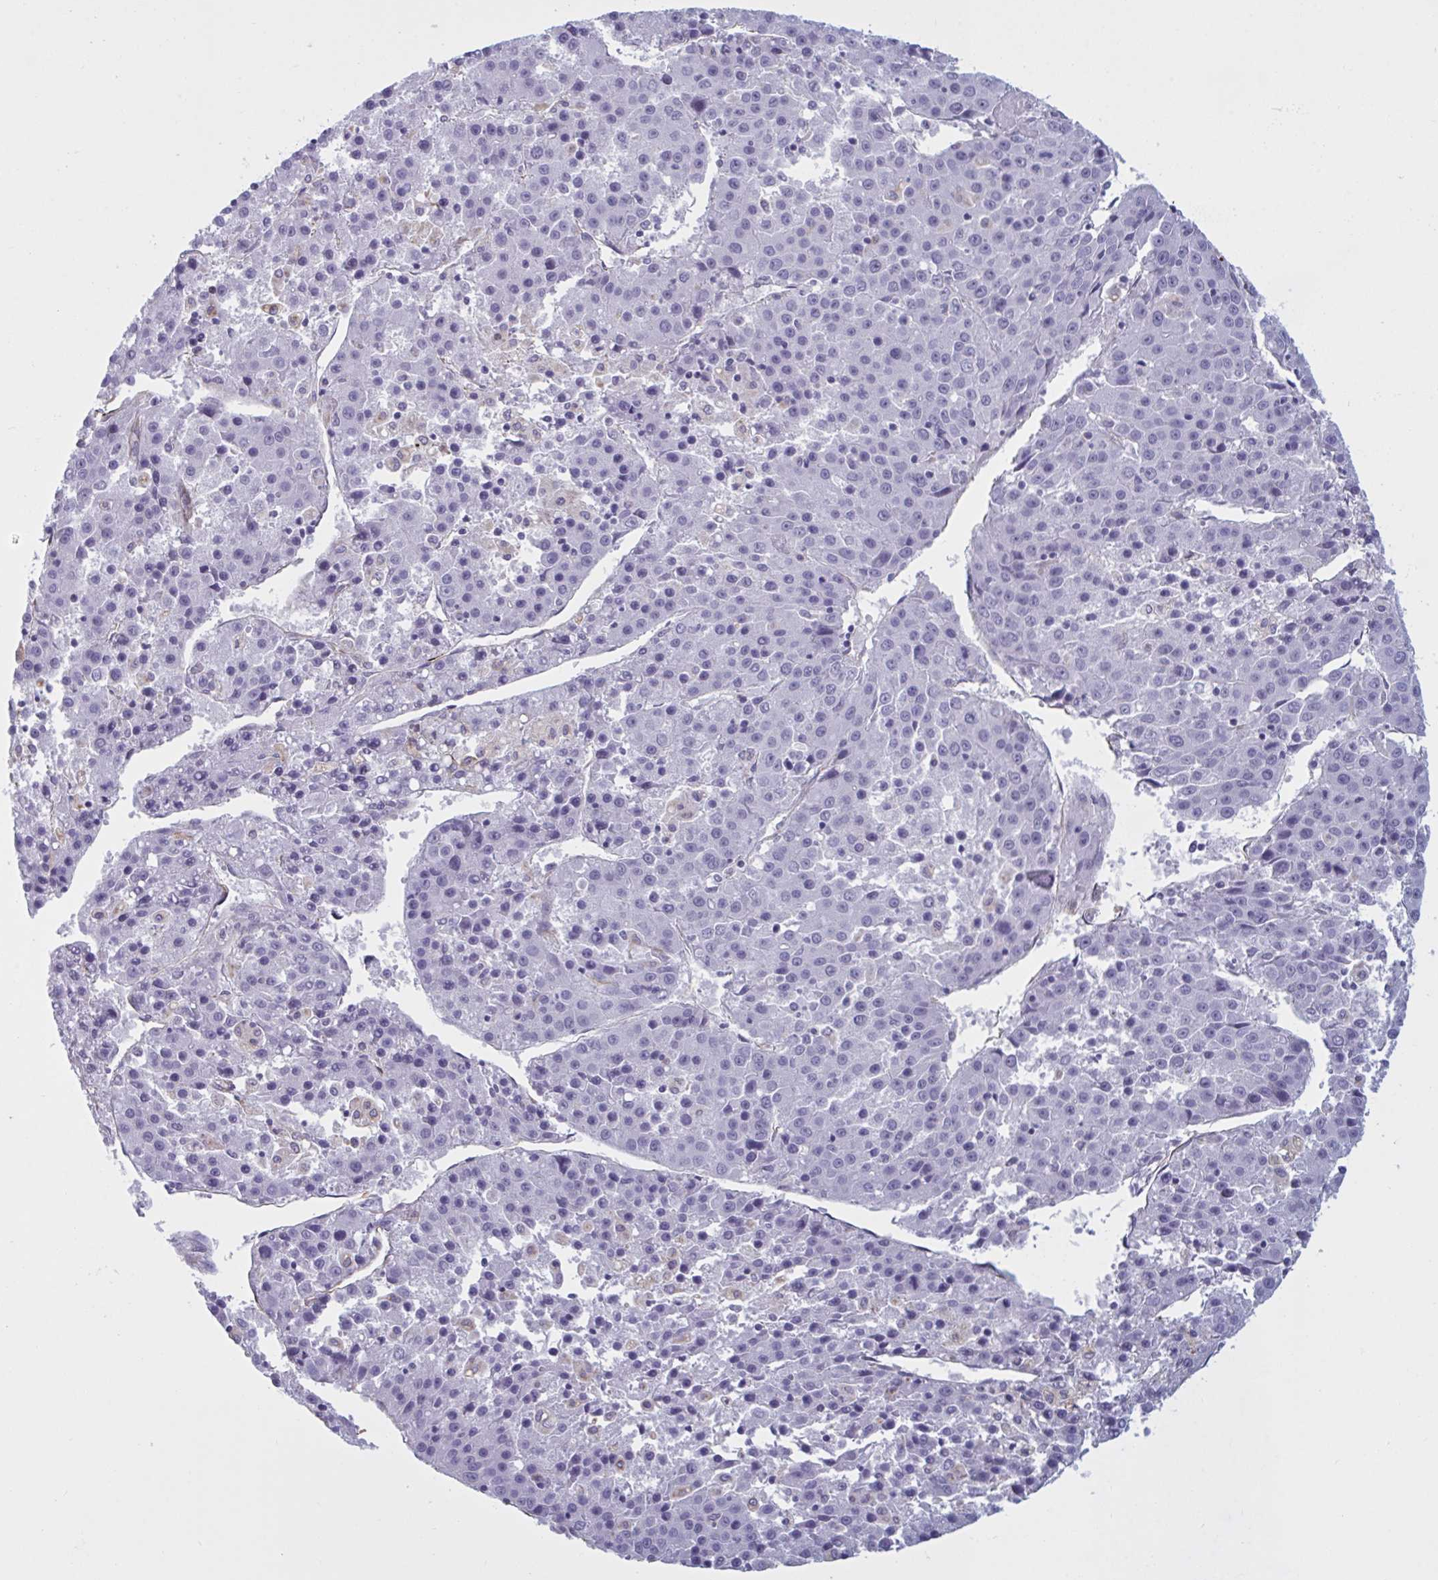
{"staining": {"intensity": "negative", "quantity": "none", "location": "none"}, "tissue": "liver cancer", "cell_type": "Tumor cells", "image_type": "cancer", "snomed": [{"axis": "morphology", "description": "Carcinoma, Hepatocellular, NOS"}, {"axis": "topography", "description": "Liver"}], "caption": "This is a histopathology image of immunohistochemistry (IHC) staining of liver cancer, which shows no staining in tumor cells. (Immunohistochemistry, brightfield microscopy, high magnification).", "gene": "OR1L3", "patient": {"sex": "female", "age": 53}}